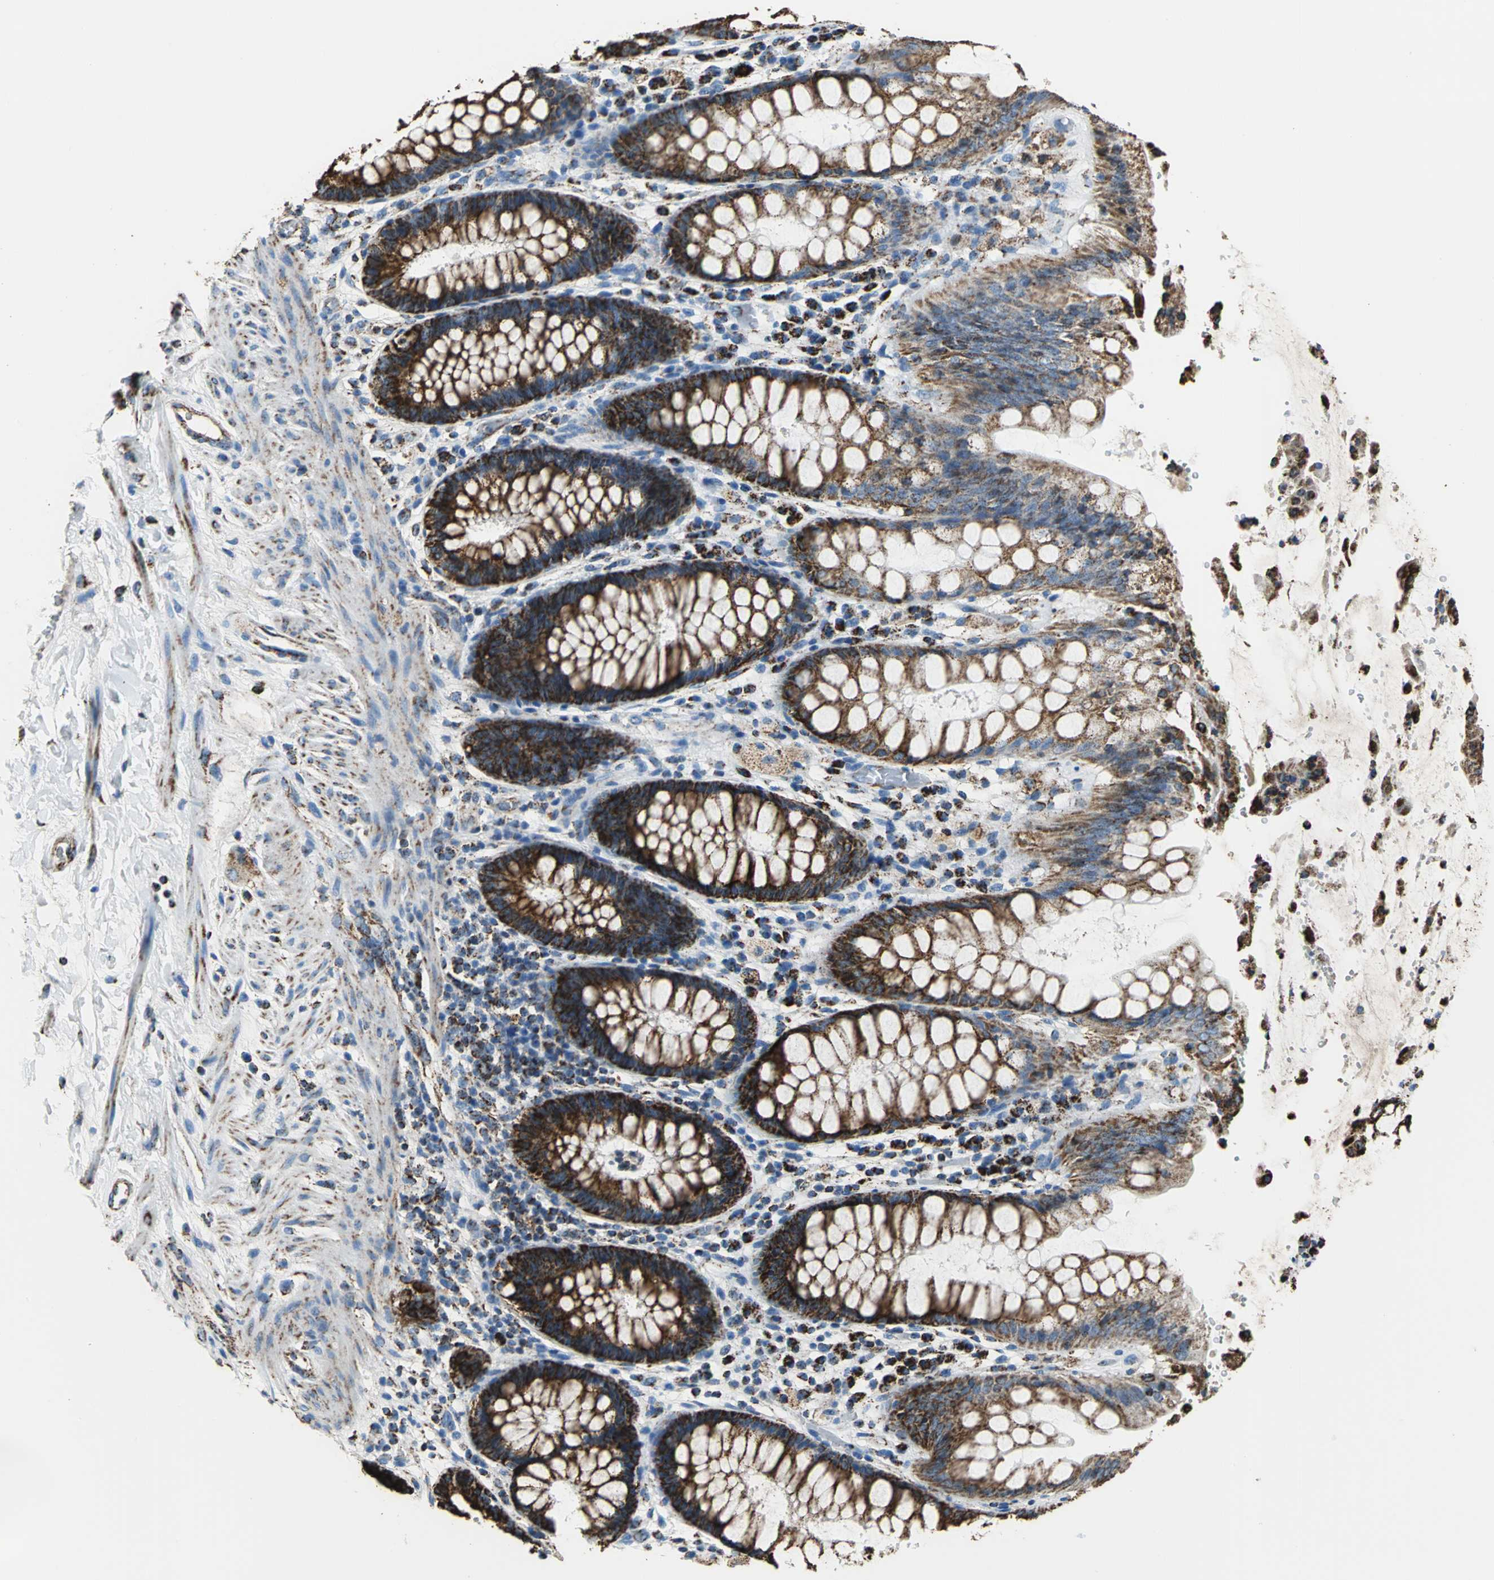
{"staining": {"intensity": "strong", "quantity": ">75%", "location": "cytoplasmic/membranous"}, "tissue": "rectum", "cell_type": "Glandular cells", "image_type": "normal", "snomed": [{"axis": "morphology", "description": "Normal tissue, NOS"}, {"axis": "topography", "description": "Rectum"}], "caption": "Immunohistochemical staining of normal human rectum exhibits >75% levels of strong cytoplasmic/membranous protein staining in approximately >75% of glandular cells. (Brightfield microscopy of DAB IHC at high magnification).", "gene": "ECH1", "patient": {"sex": "female", "age": 46}}